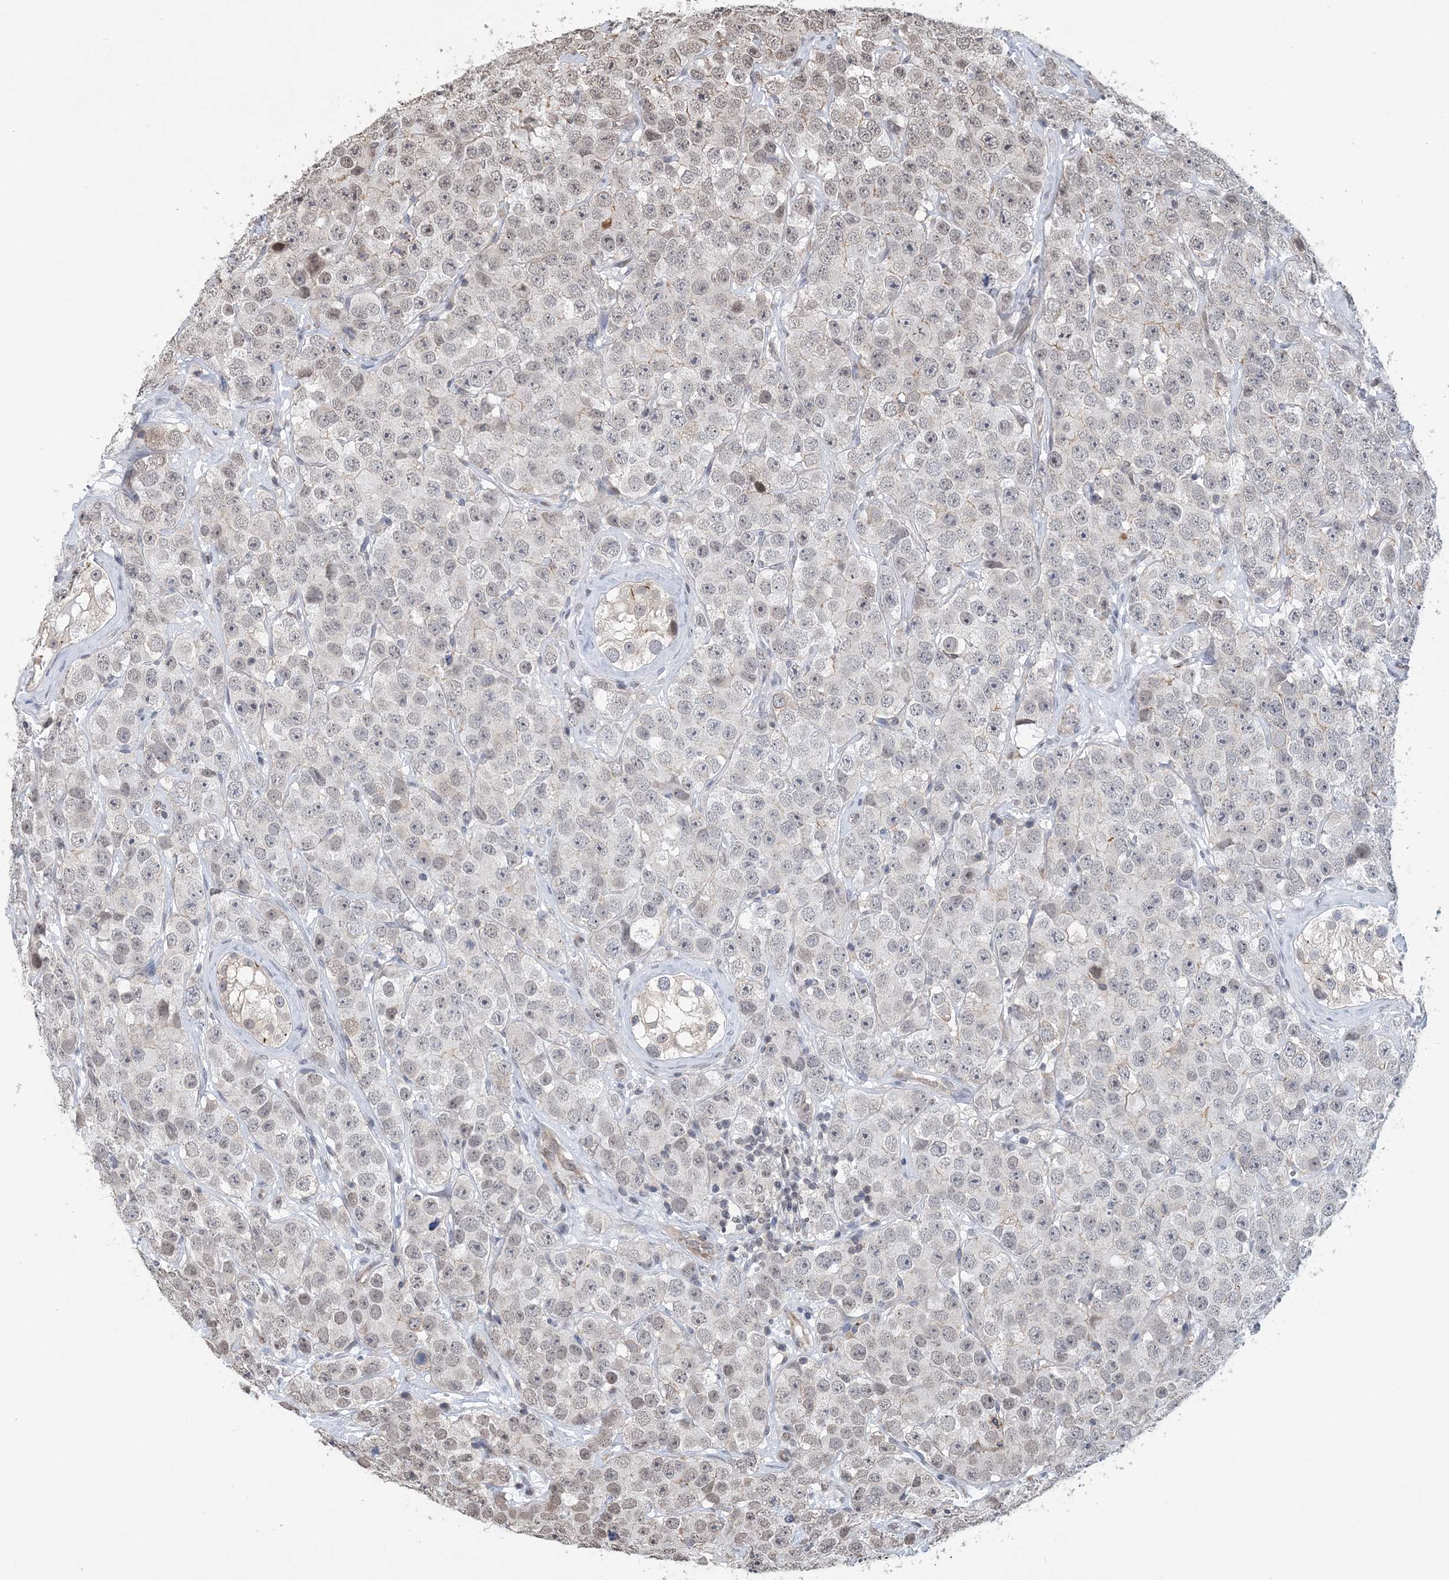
{"staining": {"intensity": "weak", "quantity": "<25%", "location": "nuclear"}, "tissue": "testis cancer", "cell_type": "Tumor cells", "image_type": "cancer", "snomed": [{"axis": "morphology", "description": "Seminoma, NOS"}, {"axis": "topography", "description": "Testis"}], "caption": "The image demonstrates no significant staining in tumor cells of seminoma (testis). (Stains: DAB (3,3'-diaminobenzidine) immunohistochemistry with hematoxylin counter stain, Microscopy: brightfield microscopy at high magnification).", "gene": "CCDC152", "patient": {"sex": "male", "age": 28}}